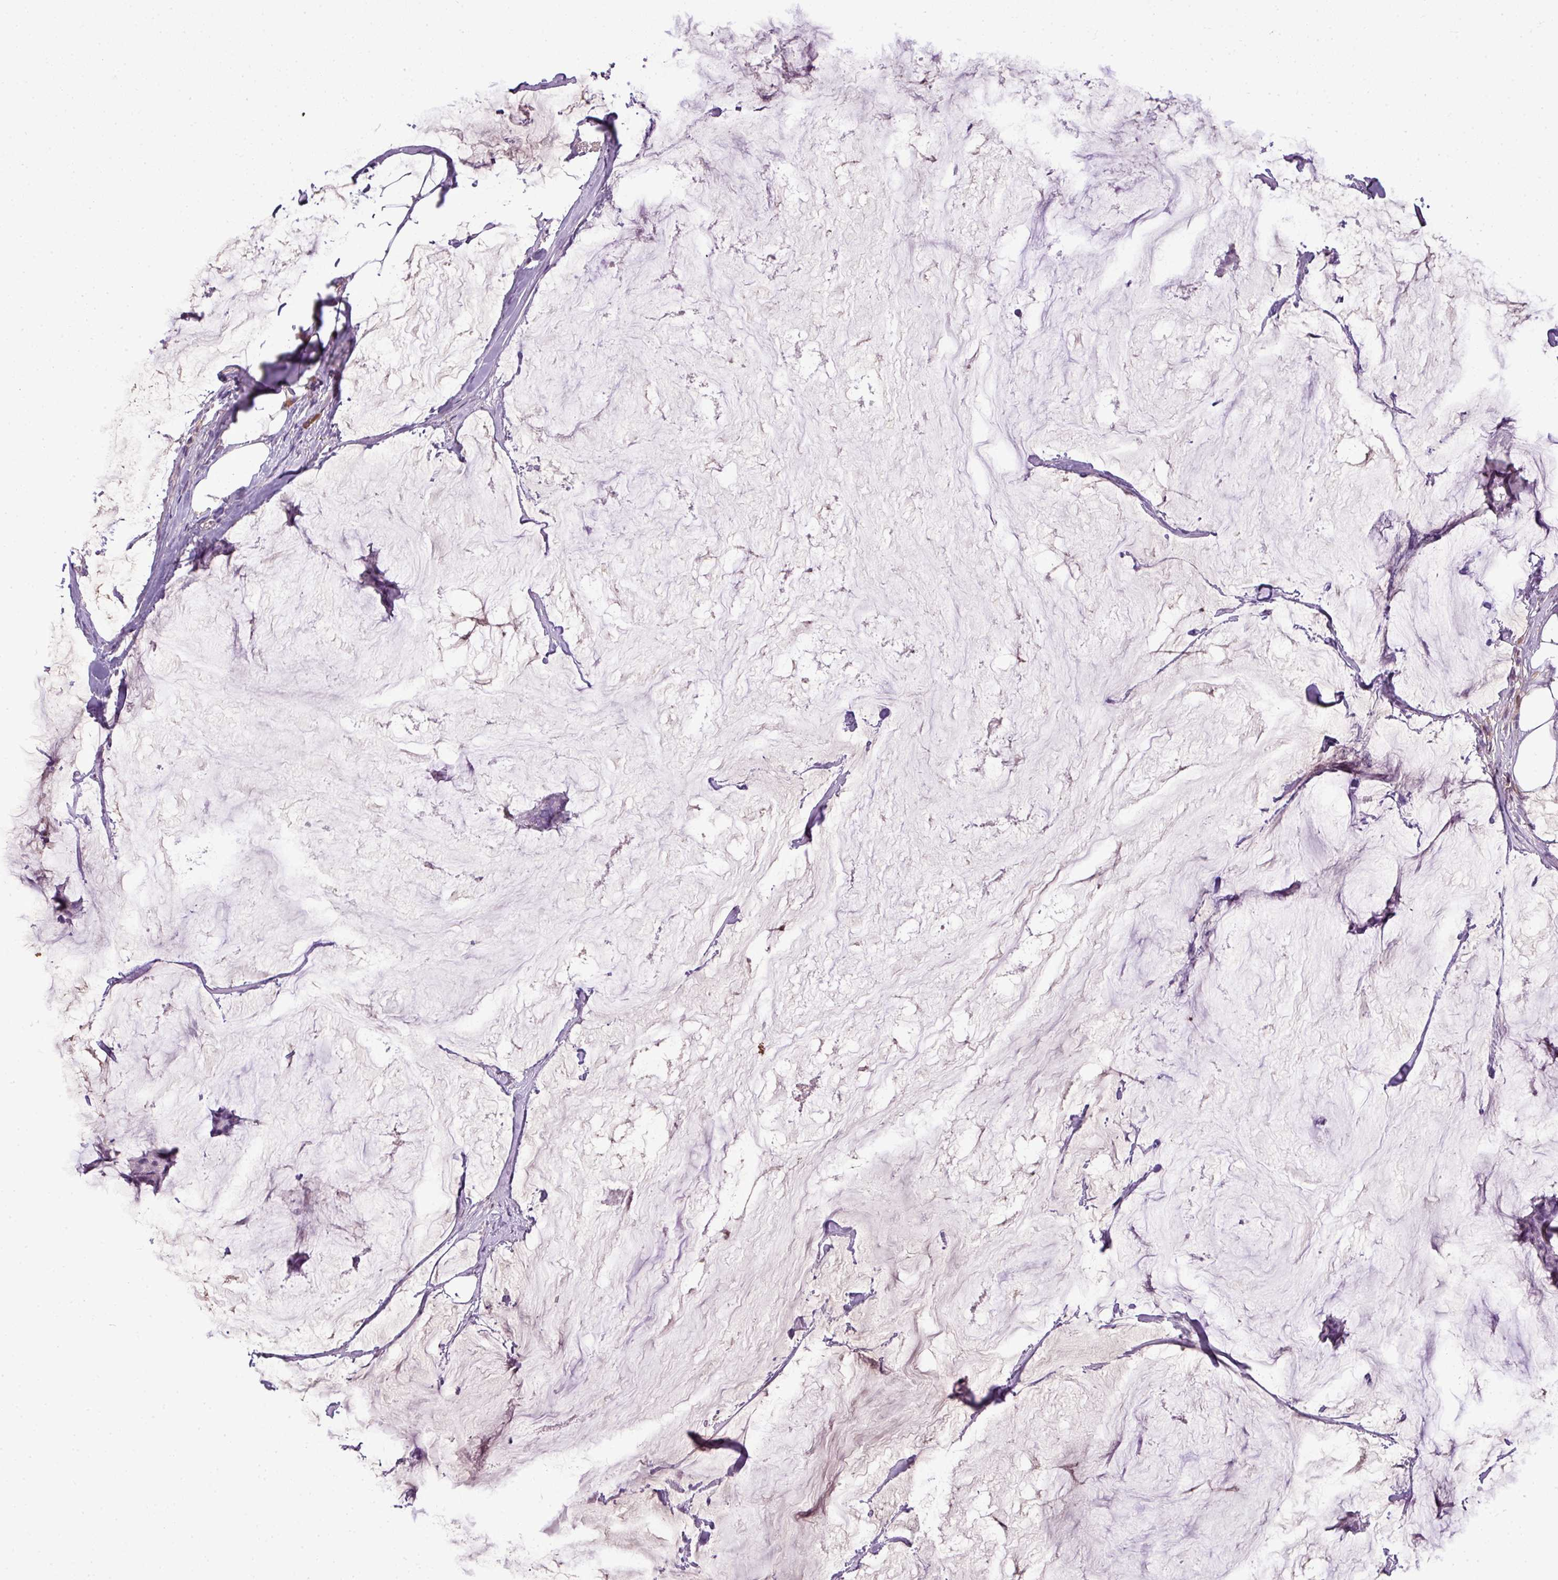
{"staining": {"intensity": "negative", "quantity": "none", "location": "none"}, "tissue": "breast cancer", "cell_type": "Tumor cells", "image_type": "cancer", "snomed": [{"axis": "morphology", "description": "Duct carcinoma"}, {"axis": "topography", "description": "Breast"}], "caption": "This is a photomicrograph of immunohistochemistry staining of breast cancer, which shows no positivity in tumor cells. (DAB immunohistochemistry, high magnification).", "gene": "C4B", "patient": {"sex": "female", "age": 93}}